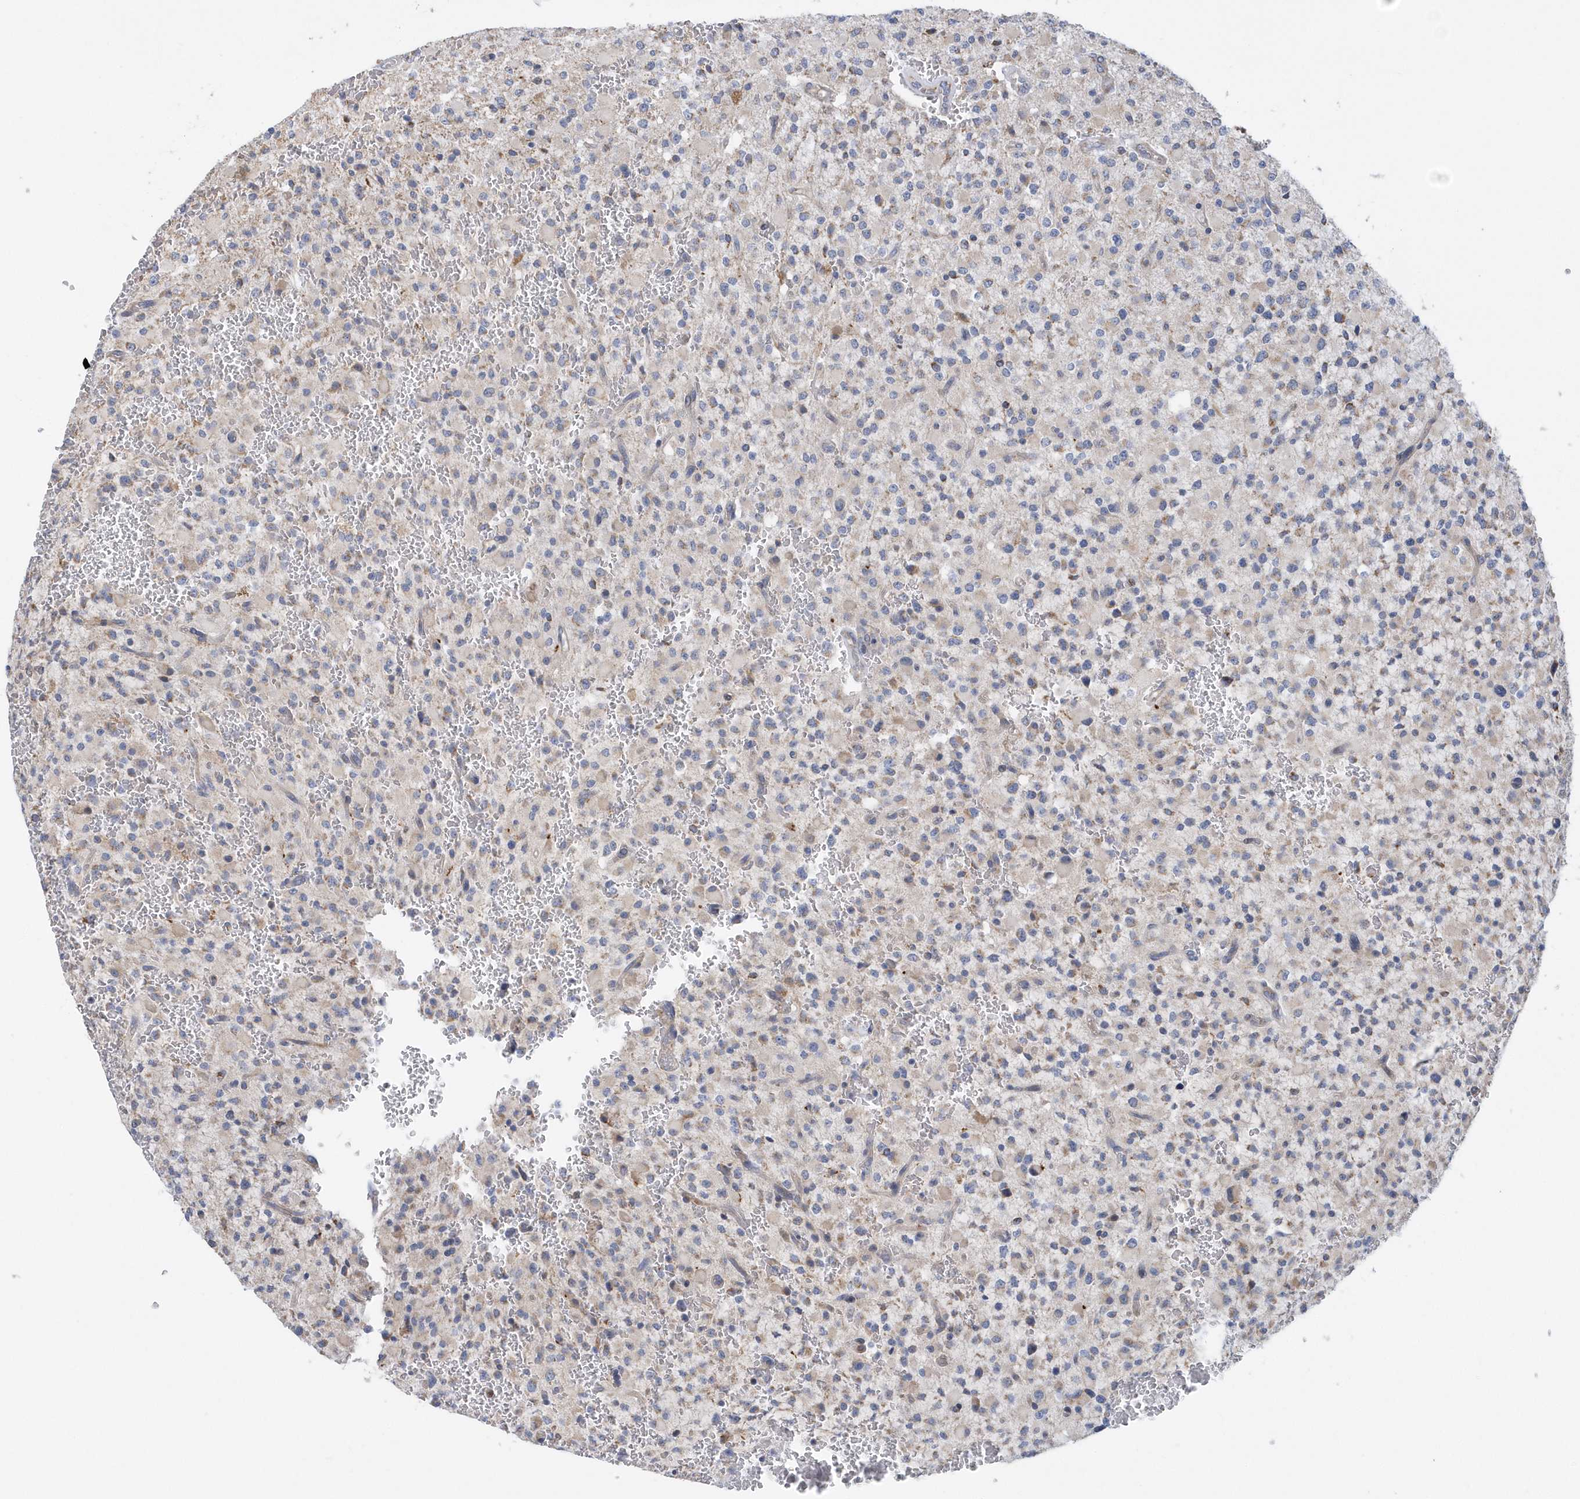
{"staining": {"intensity": "moderate", "quantity": "<25%", "location": "cytoplasmic/membranous"}, "tissue": "glioma", "cell_type": "Tumor cells", "image_type": "cancer", "snomed": [{"axis": "morphology", "description": "Glioma, malignant, High grade"}, {"axis": "topography", "description": "Brain"}], "caption": "The image exhibits a brown stain indicating the presence of a protein in the cytoplasmic/membranous of tumor cells in glioma. Using DAB (brown) and hematoxylin (blue) stains, captured at high magnification using brightfield microscopy.", "gene": "VWA5B2", "patient": {"sex": "male", "age": 34}}